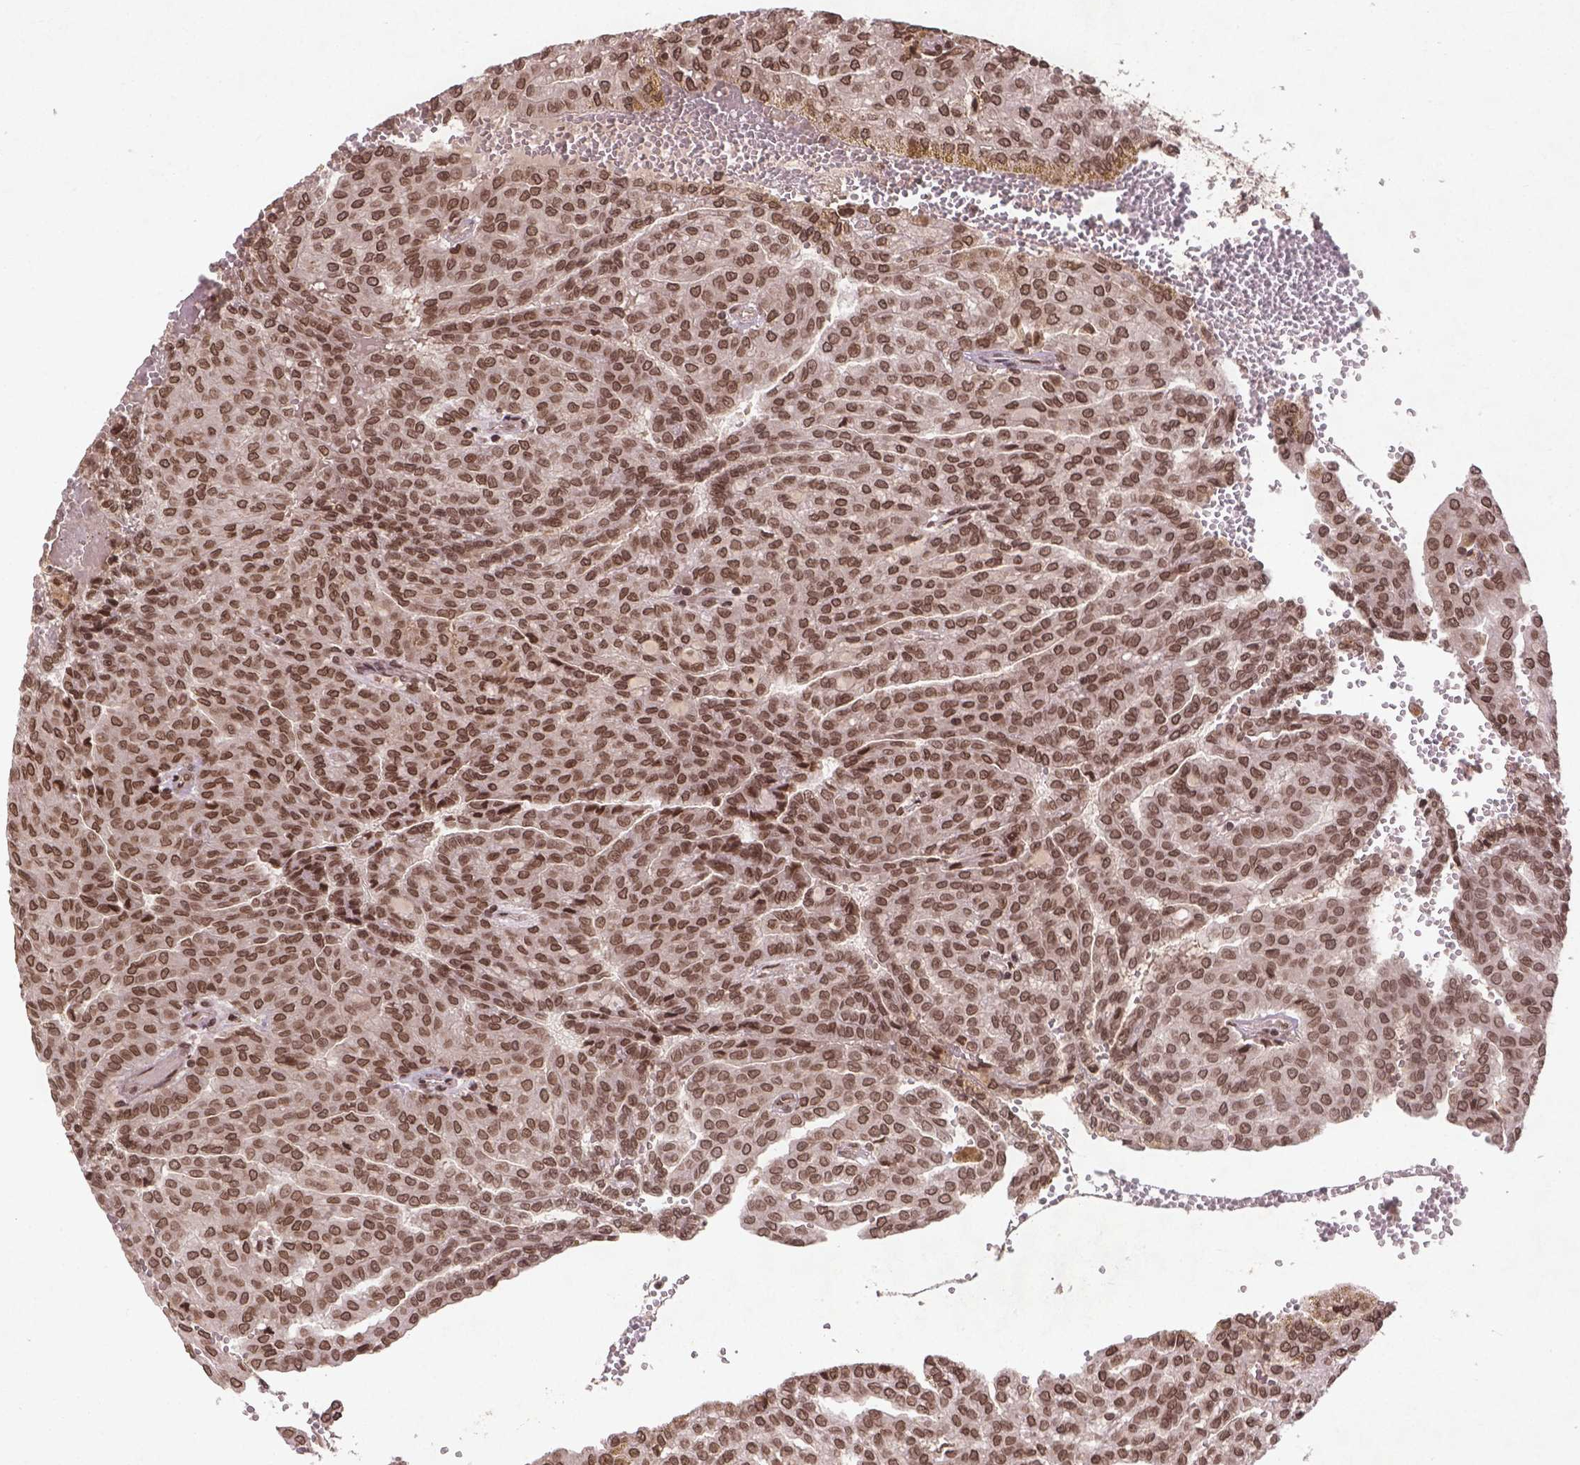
{"staining": {"intensity": "moderate", "quantity": ">75%", "location": "nuclear"}, "tissue": "renal cancer", "cell_type": "Tumor cells", "image_type": "cancer", "snomed": [{"axis": "morphology", "description": "Adenocarcinoma, NOS"}, {"axis": "topography", "description": "Kidney"}], "caption": "Immunohistochemical staining of human renal adenocarcinoma shows medium levels of moderate nuclear protein staining in about >75% of tumor cells.", "gene": "BANF1", "patient": {"sex": "male", "age": 63}}